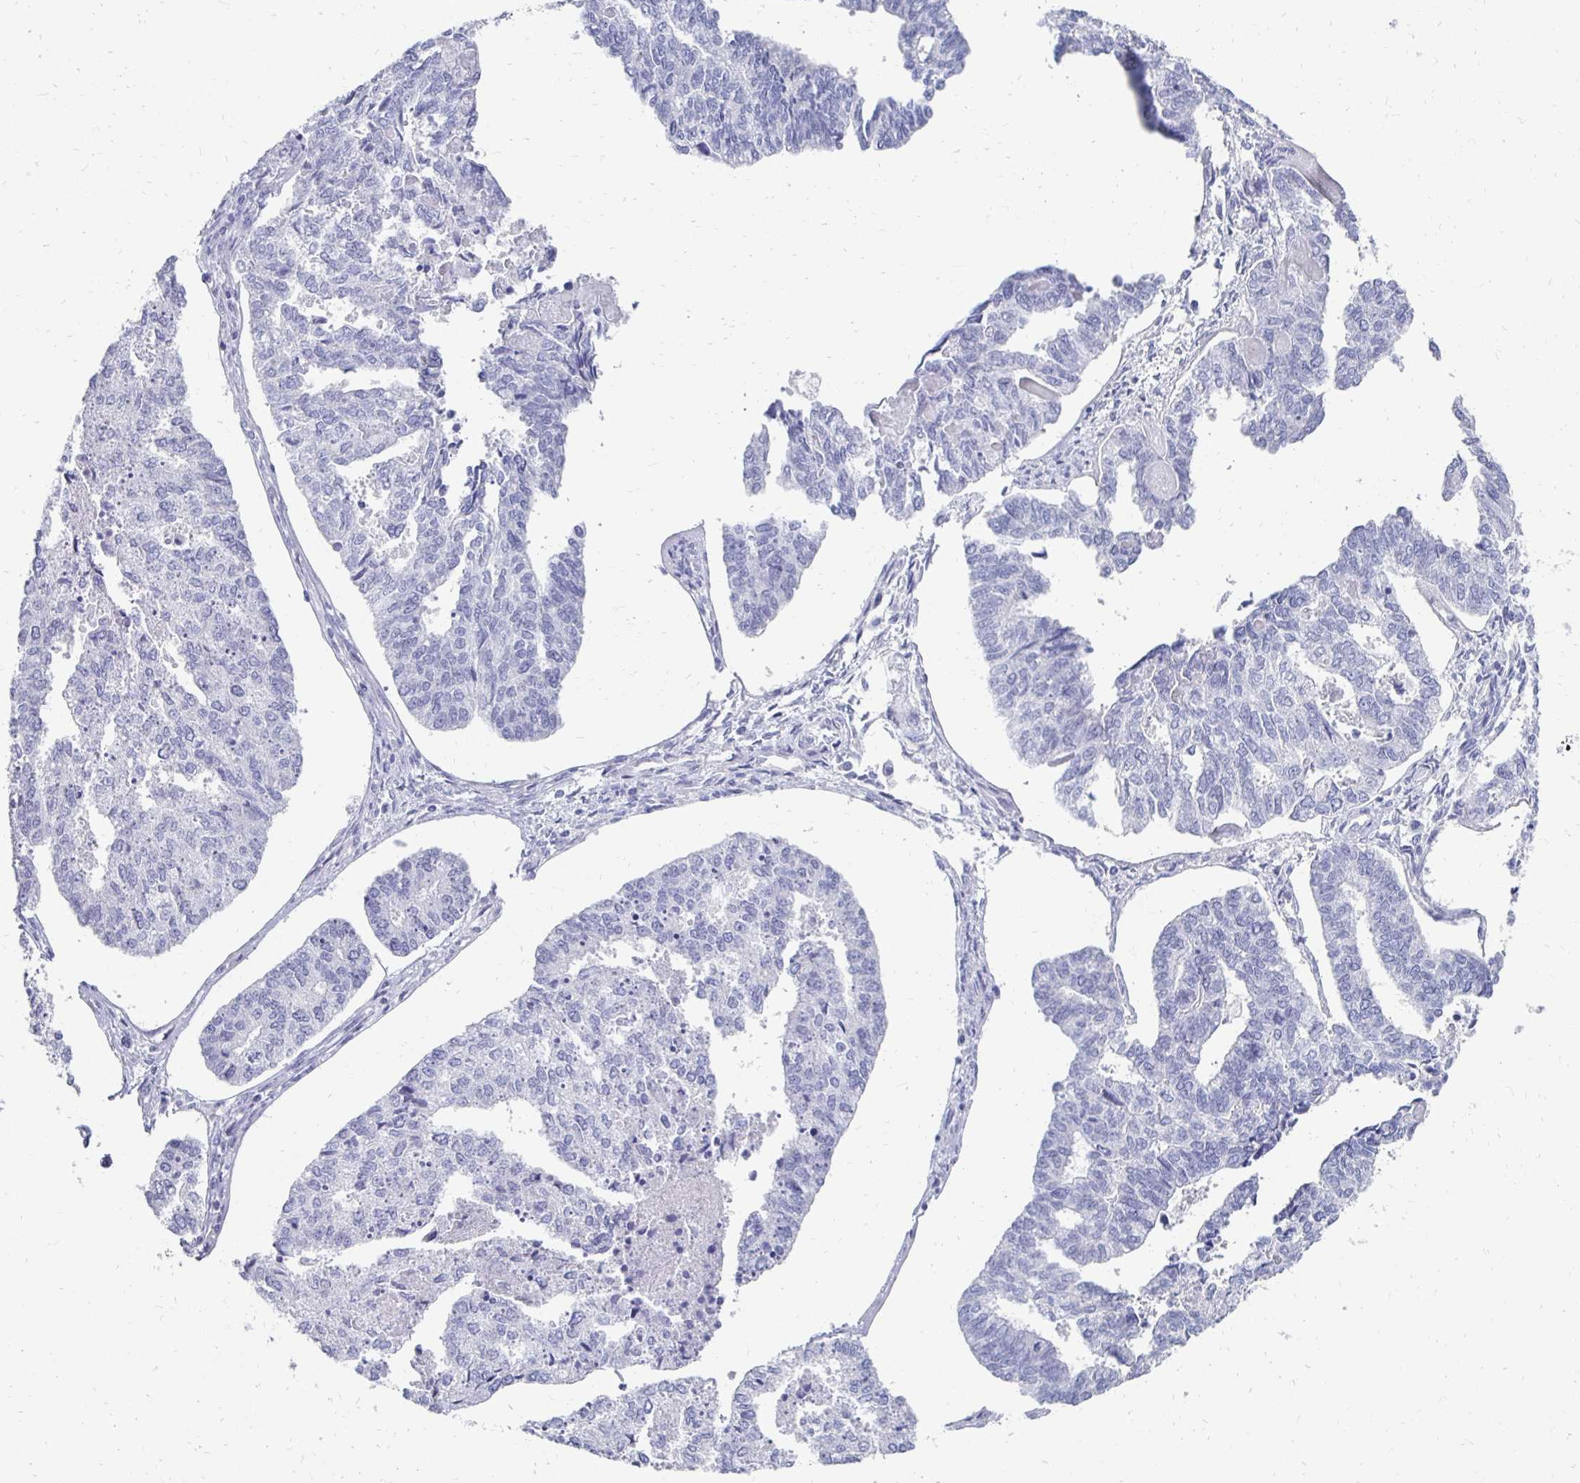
{"staining": {"intensity": "negative", "quantity": "none", "location": "none"}, "tissue": "endometrial cancer", "cell_type": "Tumor cells", "image_type": "cancer", "snomed": [{"axis": "morphology", "description": "Adenocarcinoma, NOS"}, {"axis": "topography", "description": "Endometrium"}], "caption": "Immunohistochemistry (IHC) image of human adenocarcinoma (endometrial) stained for a protein (brown), which demonstrates no staining in tumor cells. The staining is performed using DAB brown chromogen with nuclei counter-stained in using hematoxylin.", "gene": "SYCP3", "patient": {"sex": "female", "age": 73}}